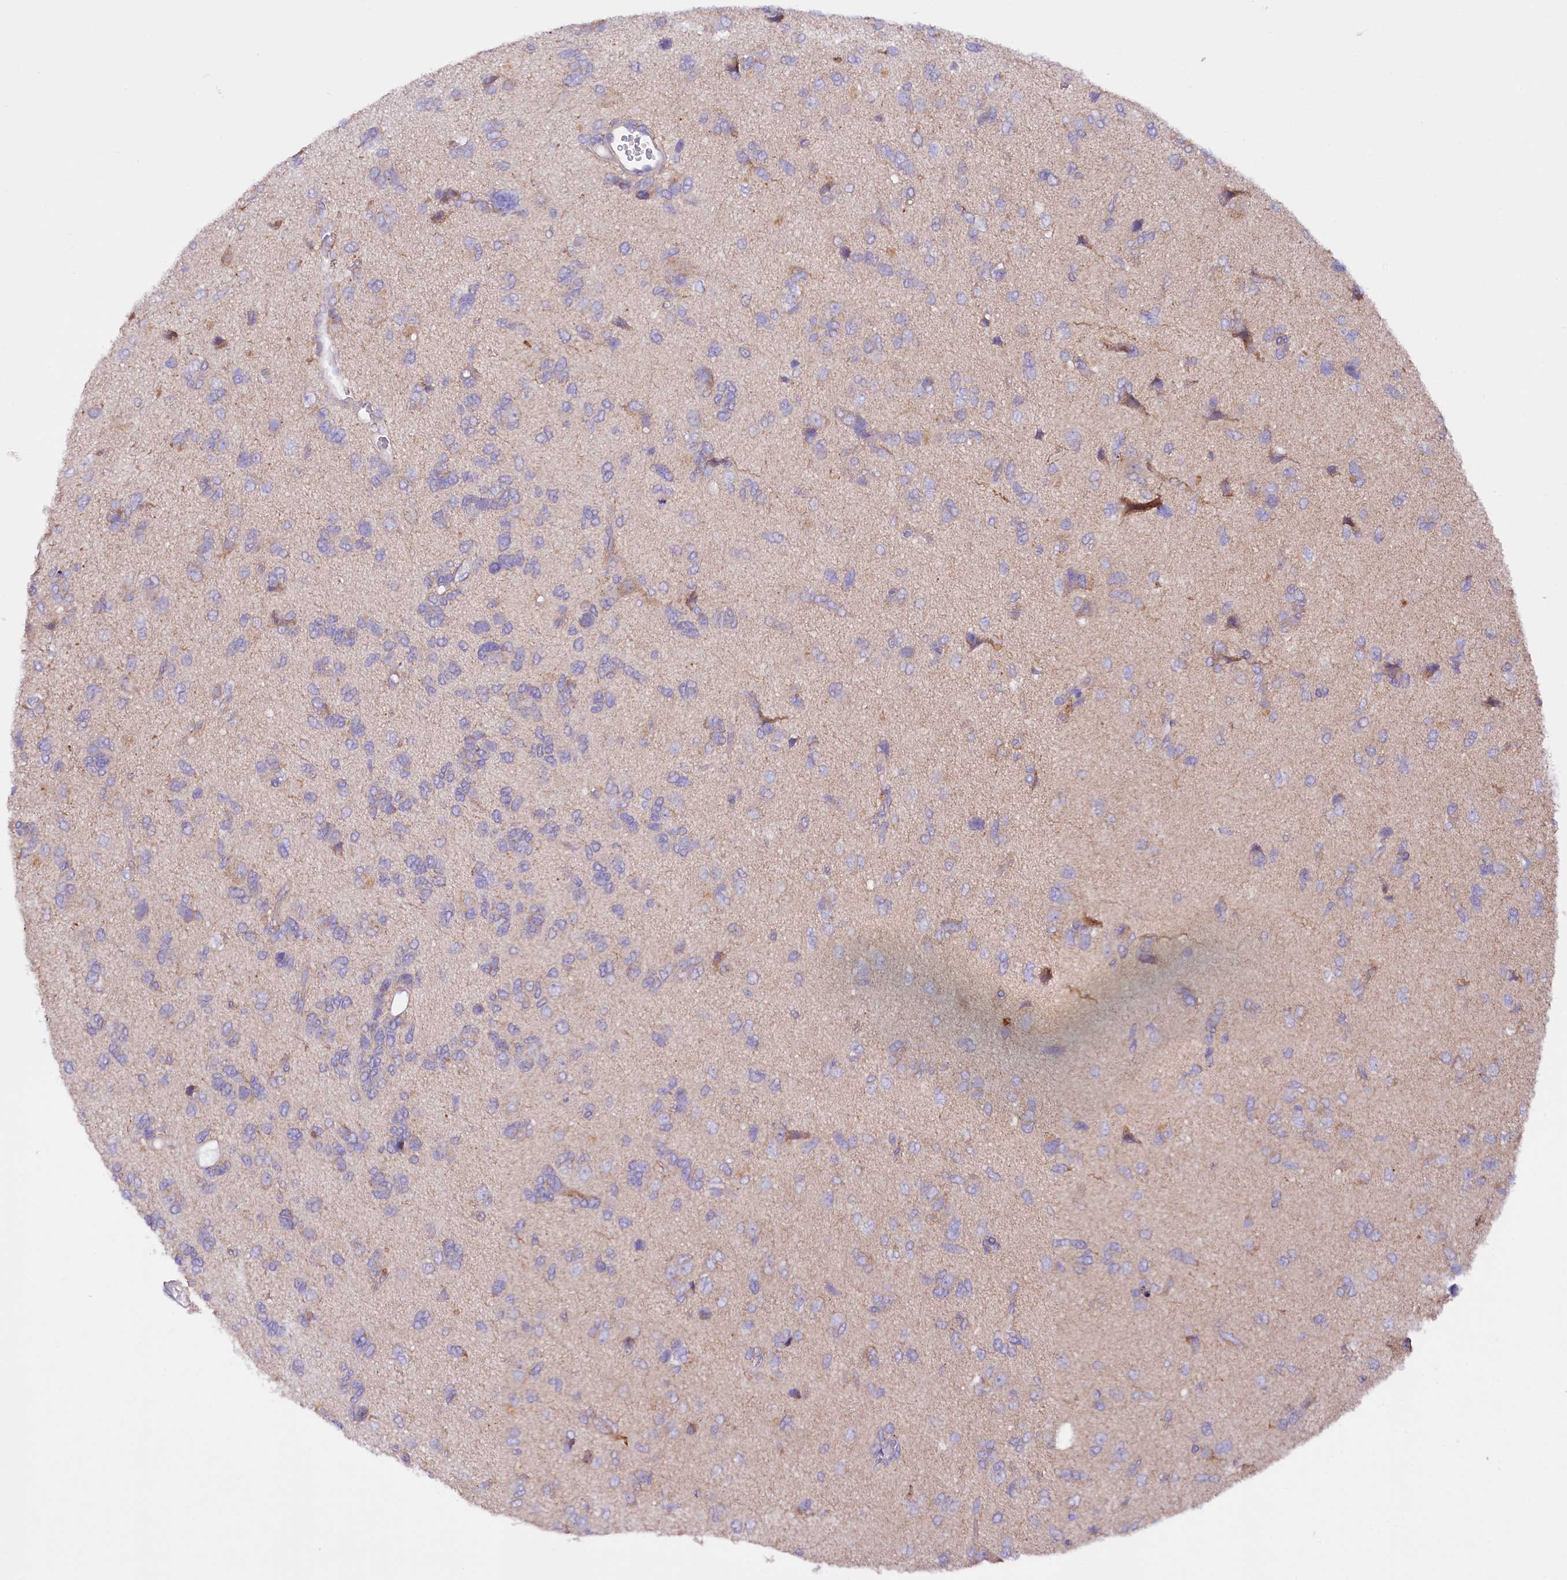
{"staining": {"intensity": "weak", "quantity": "<25%", "location": "cytoplasmic/membranous"}, "tissue": "glioma", "cell_type": "Tumor cells", "image_type": "cancer", "snomed": [{"axis": "morphology", "description": "Glioma, malignant, High grade"}, {"axis": "topography", "description": "Brain"}], "caption": "DAB immunohistochemical staining of human glioma shows no significant expression in tumor cells.", "gene": "ZNF45", "patient": {"sex": "female", "age": 59}}